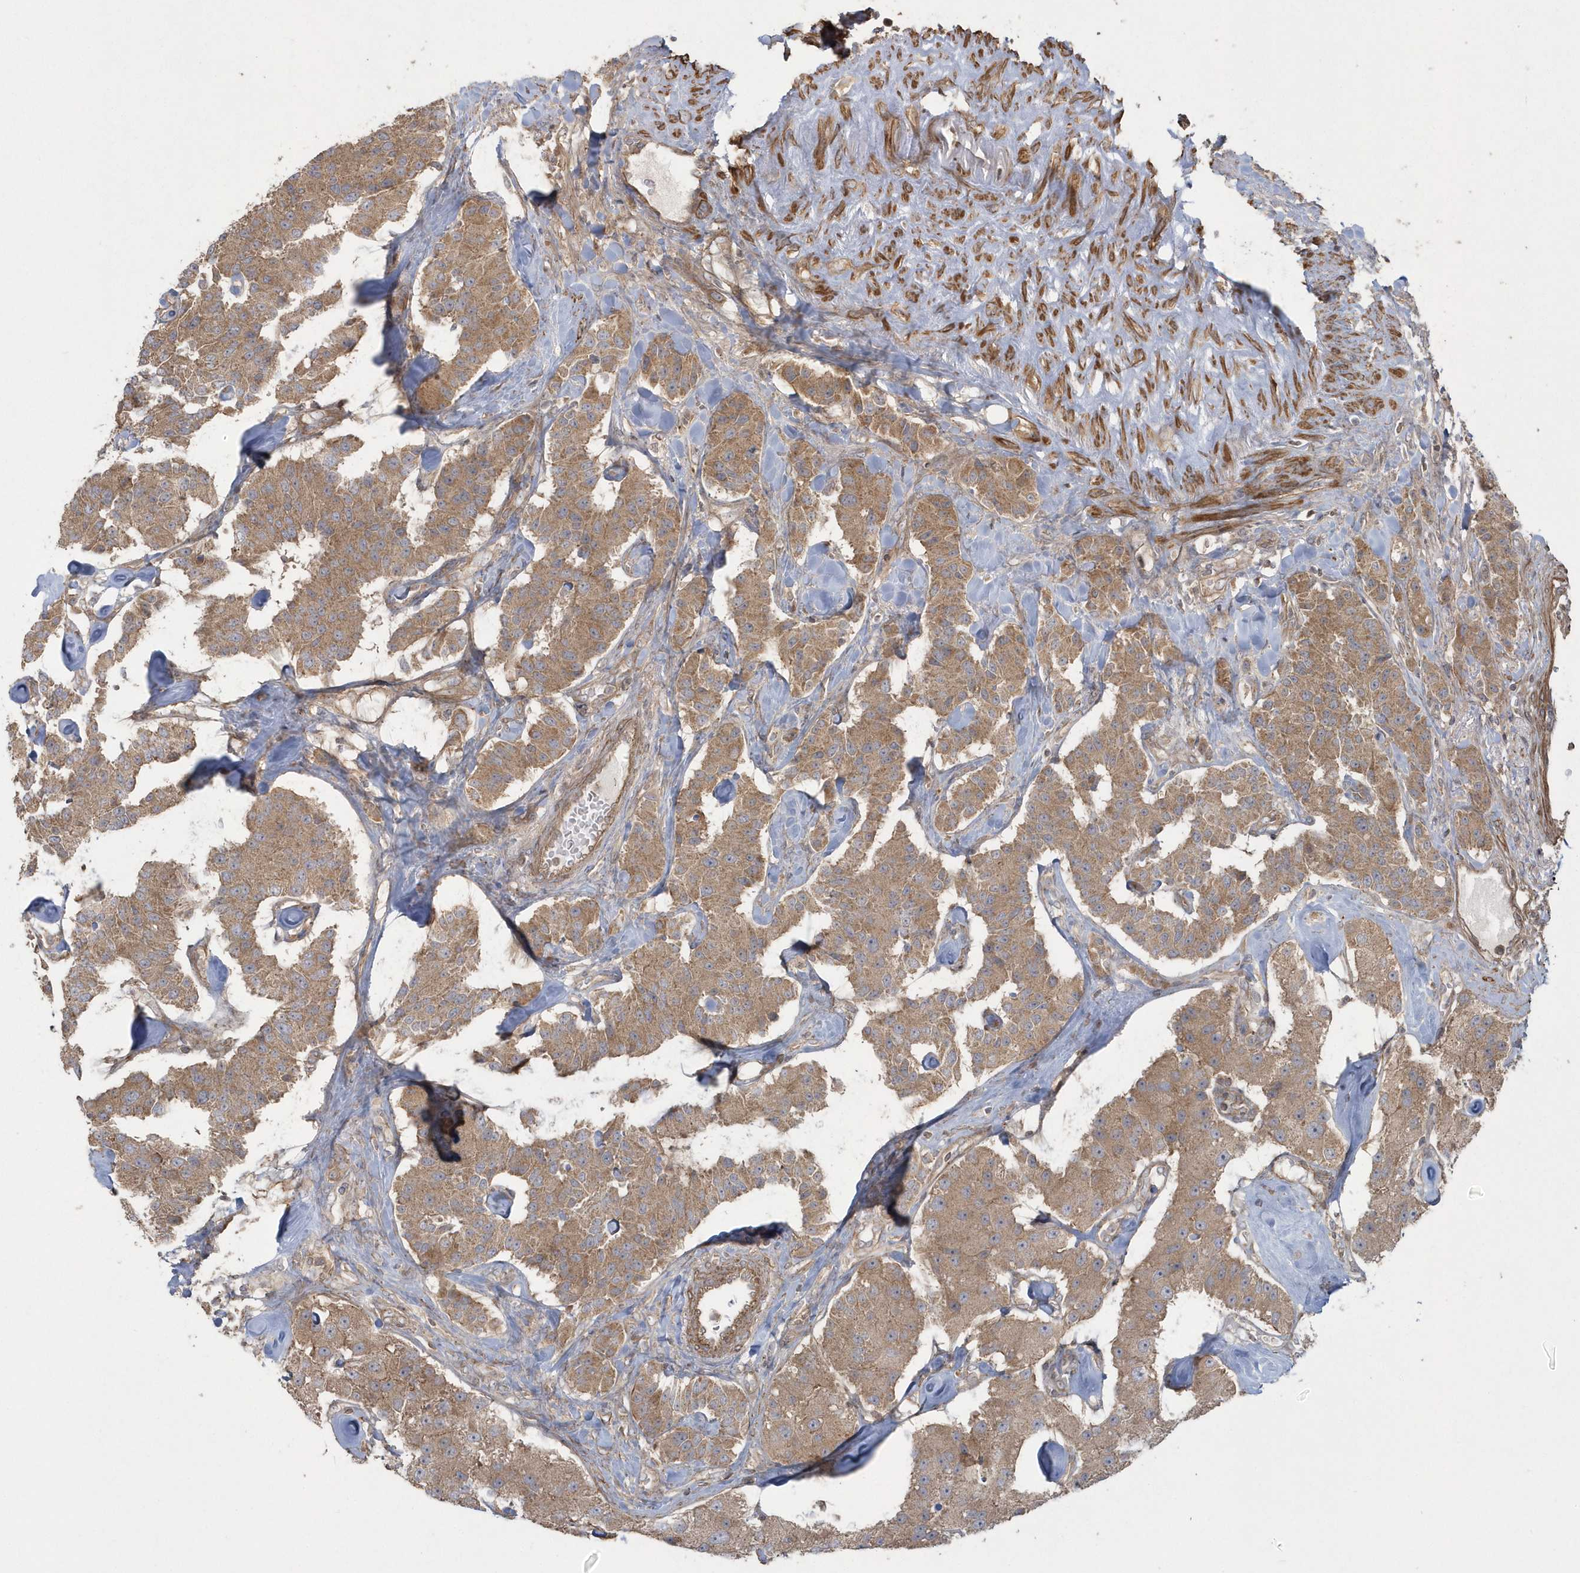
{"staining": {"intensity": "moderate", "quantity": ">75%", "location": "cytoplasmic/membranous"}, "tissue": "carcinoid", "cell_type": "Tumor cells", "image_type": "cancer", "snomed": [{"axis": "morphology", "description": "Carcinoid, malignant, NOS"}, {"axis": "topography", "description": "Pancreas"}], "caption": "Immunohistochemical staining of carcinoid shows medium levels of moderate cytoplasmic/membranous staining in about >75% of tumor cells.", "gene": "ARMC8", "patient": {"sex": "male", "age": 41}}